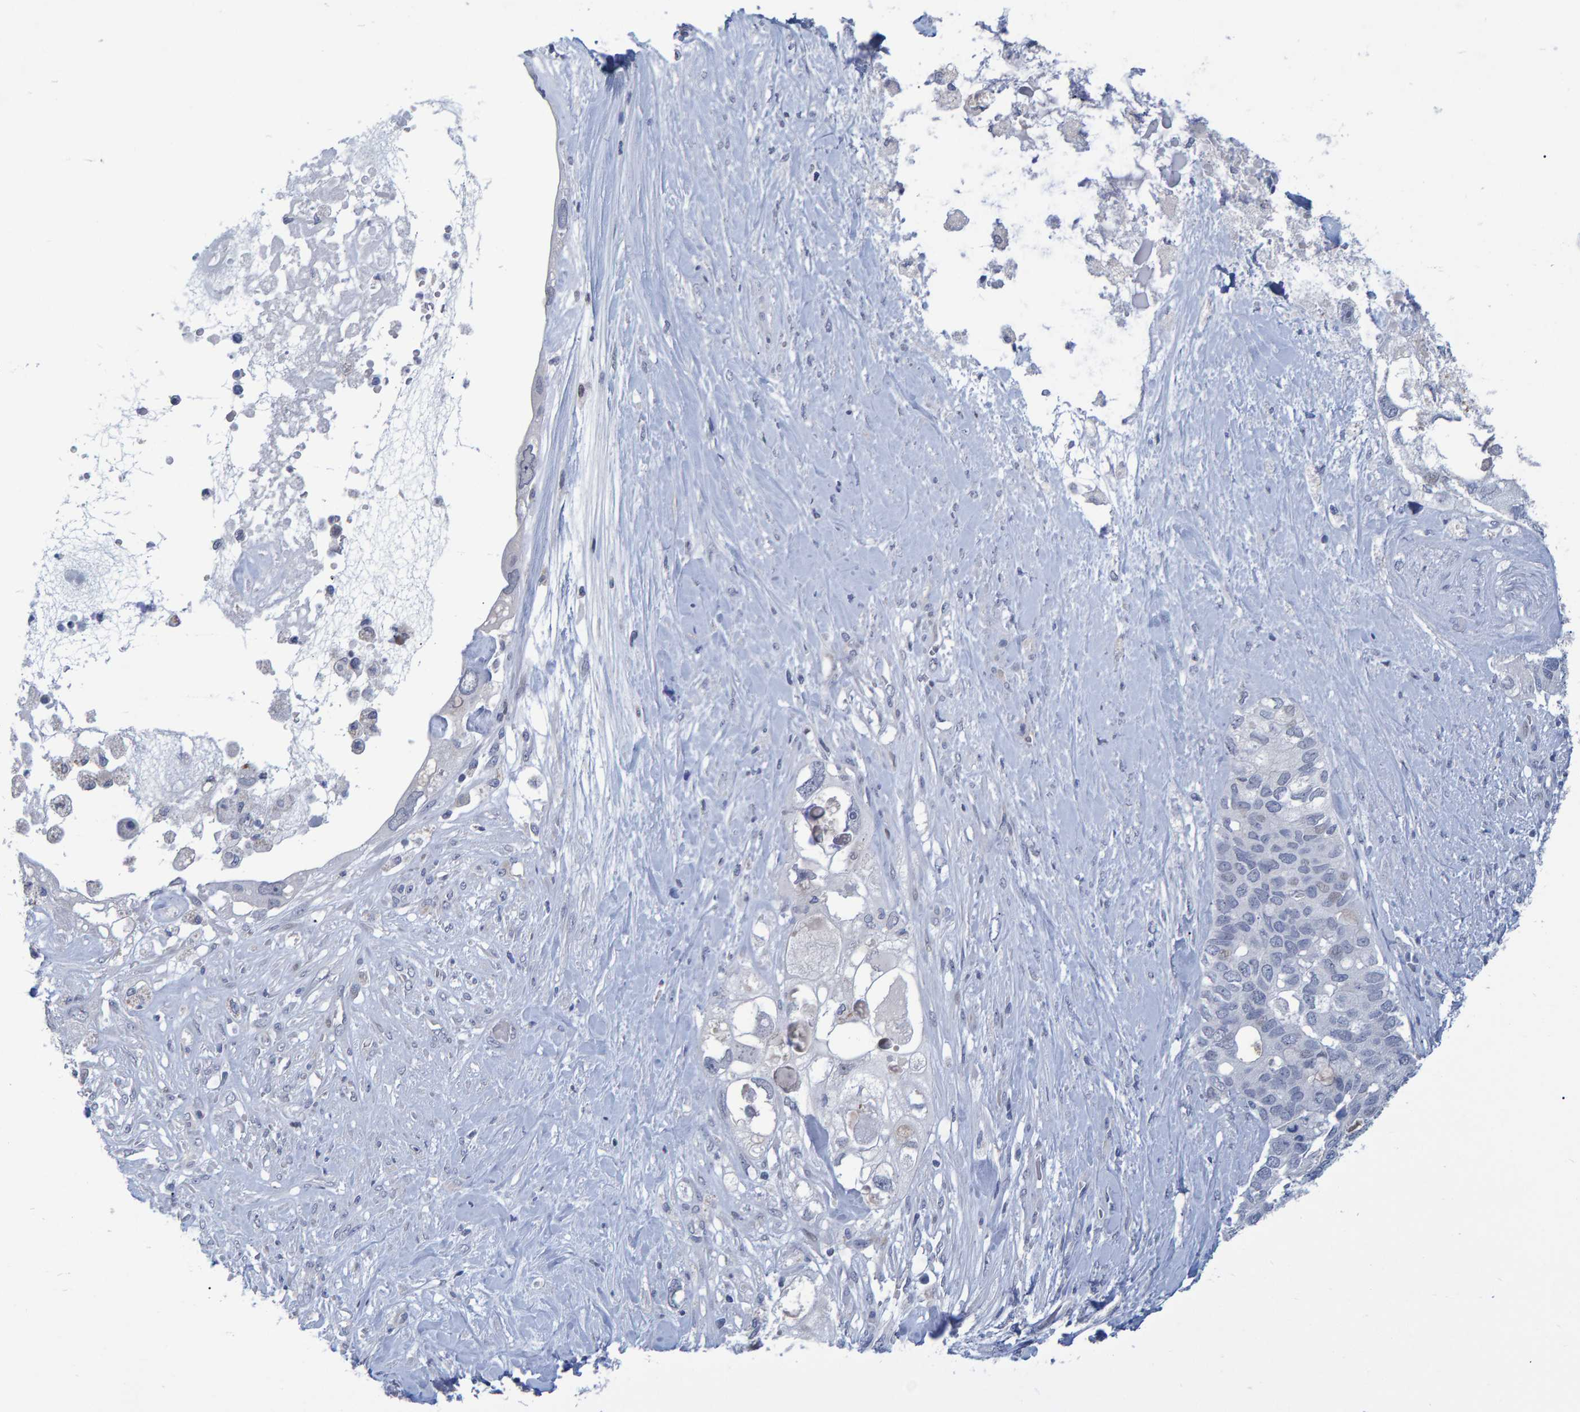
{"staining": {"intensity": "negative", "quantity": "none", "location": "none"}, "tissue": "pancreatic cancer", "cell_type": "Tumor cells", "image_type": "cancer", "snomed": [{"axis": "morphology", "description": "Adenocarcinoma, NOS"}, {"axis": "topography", "description": "Pancreas"}], "caption": "Human adenocarcinoma (pancreatic) stained for a protein using IHC demonstrates no expression in tumor cells.", "gene": "PROCA1", "patient": {"sex": "female", "age": 56}}